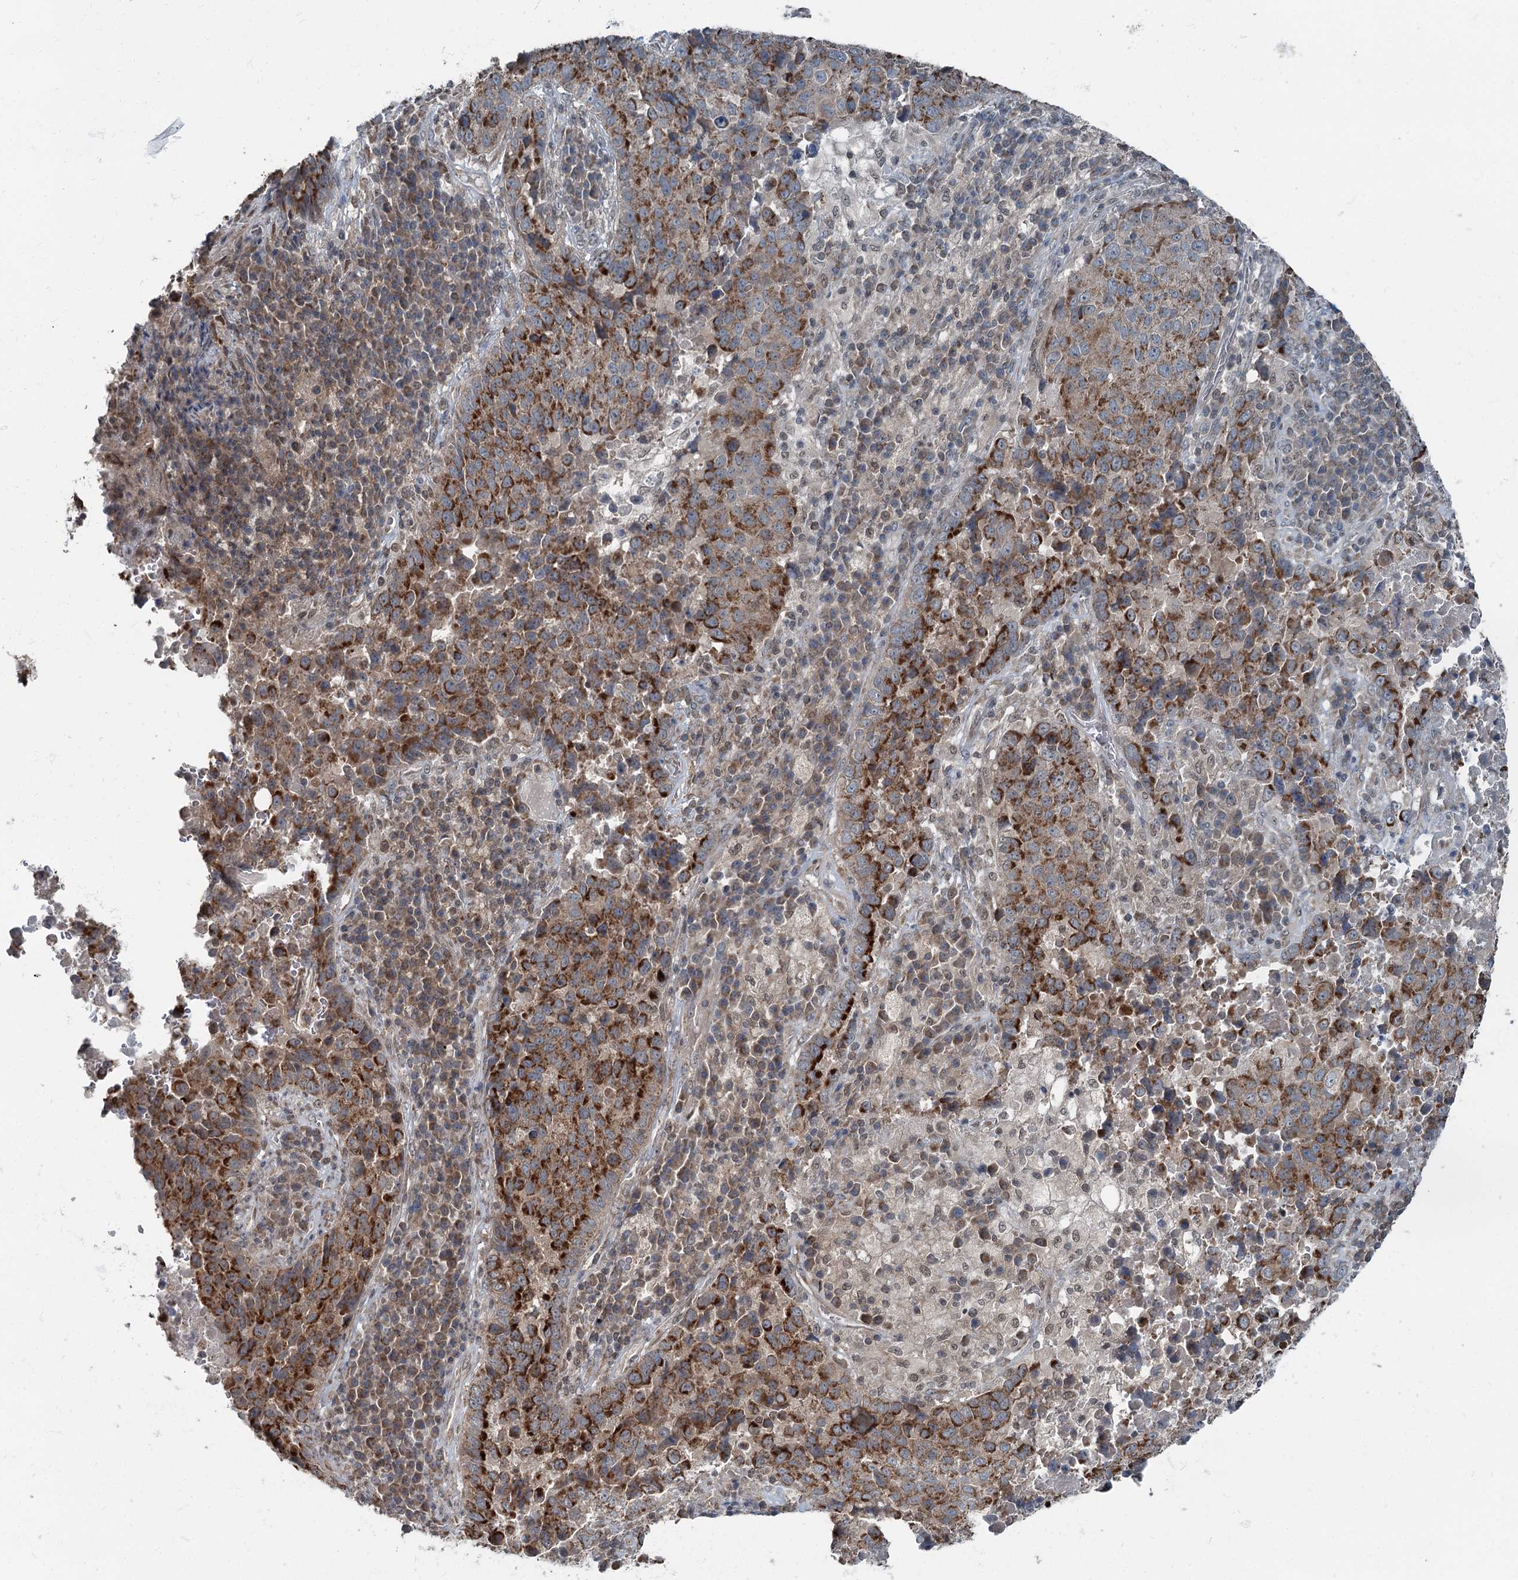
{"staining": {"intensity": "moderate", "quantity": ">75%", "location": "cytoplasmic/membranous"}, "tissue": "lung cancer", "cell_type": "Tumor cells", "image_type": "cancer", "snomed": [{"axis": "morphology", "description": "Squamous cell carcinoma, NOS"}, {"axis": "topography", "description": "Lung"}], "caption": "Lung cancer tissue displays moderate cytoplasmic/membranous expression in approximately >75% of tumor cells, visualized by immunohistochemistry. Immunohistochemistry stains the protein in brown and the nuclei are stained blue.", "gene": "WAPL", "patient": {"sex": "male", "age": 73}}